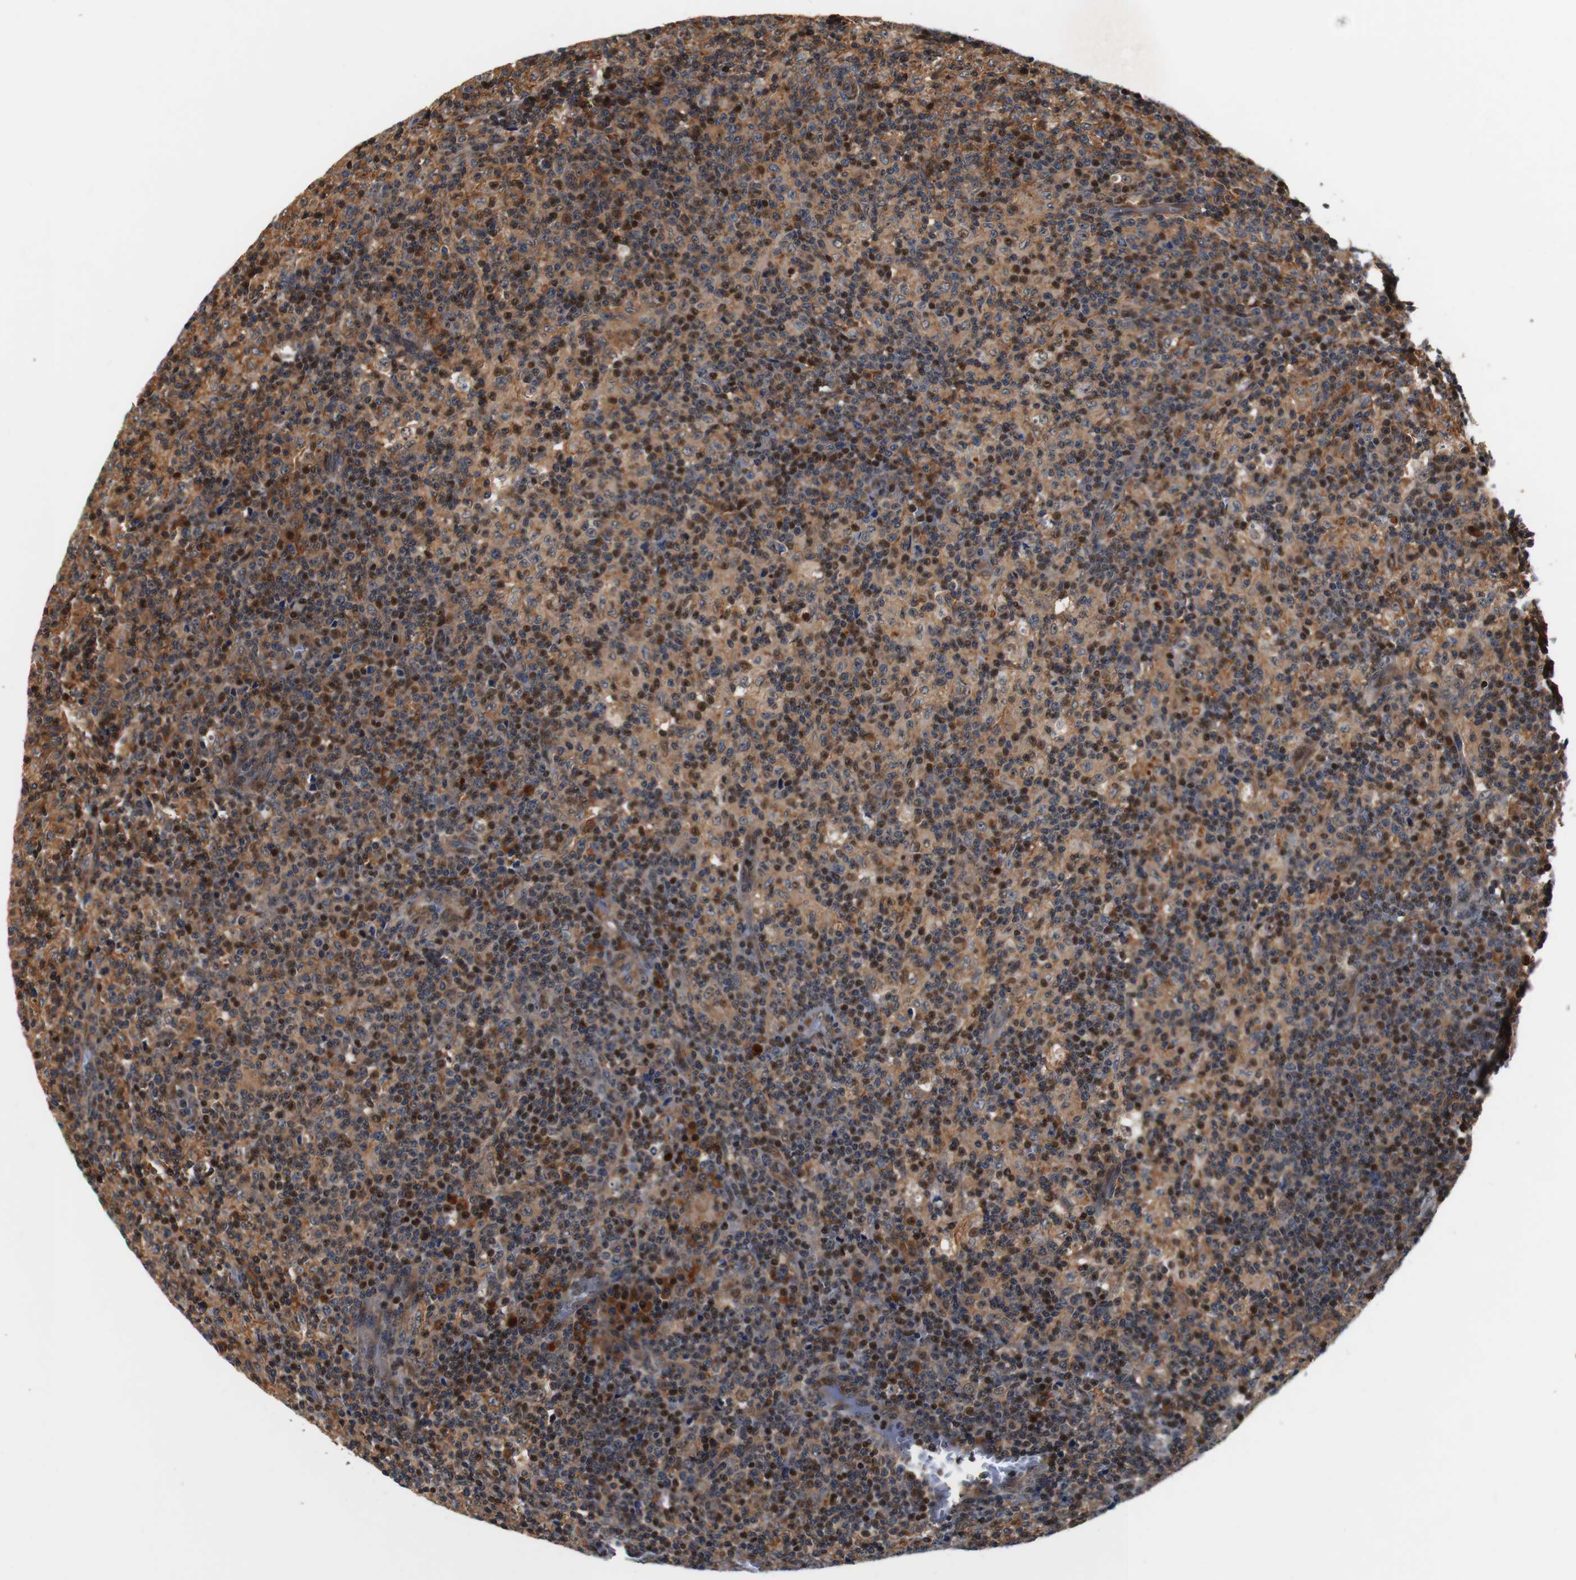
{"staining": {"intensity": "strong", "quantity": ">75%", "location": "cytoplasmic/membranous,nuclear"}, "tissue": "lymph node", "cell_type": "Germinal center cells", "image_type": "normal", "snomed": [{"axis": "morphology", "description": "Normal tissue, NOS"}, {"axis": "morphology", "description": "Inflammation, NOS"}, {"axis": "topography", "description": "Lymph node"}], "caption": "Germinal center cells display high levels of strong cytoplasmic/membranous,nuclear positivity in about >75% of cells in normal human lymph node.", "gene": "LRP4", "patient": {"sex": "male", "age": 55}}